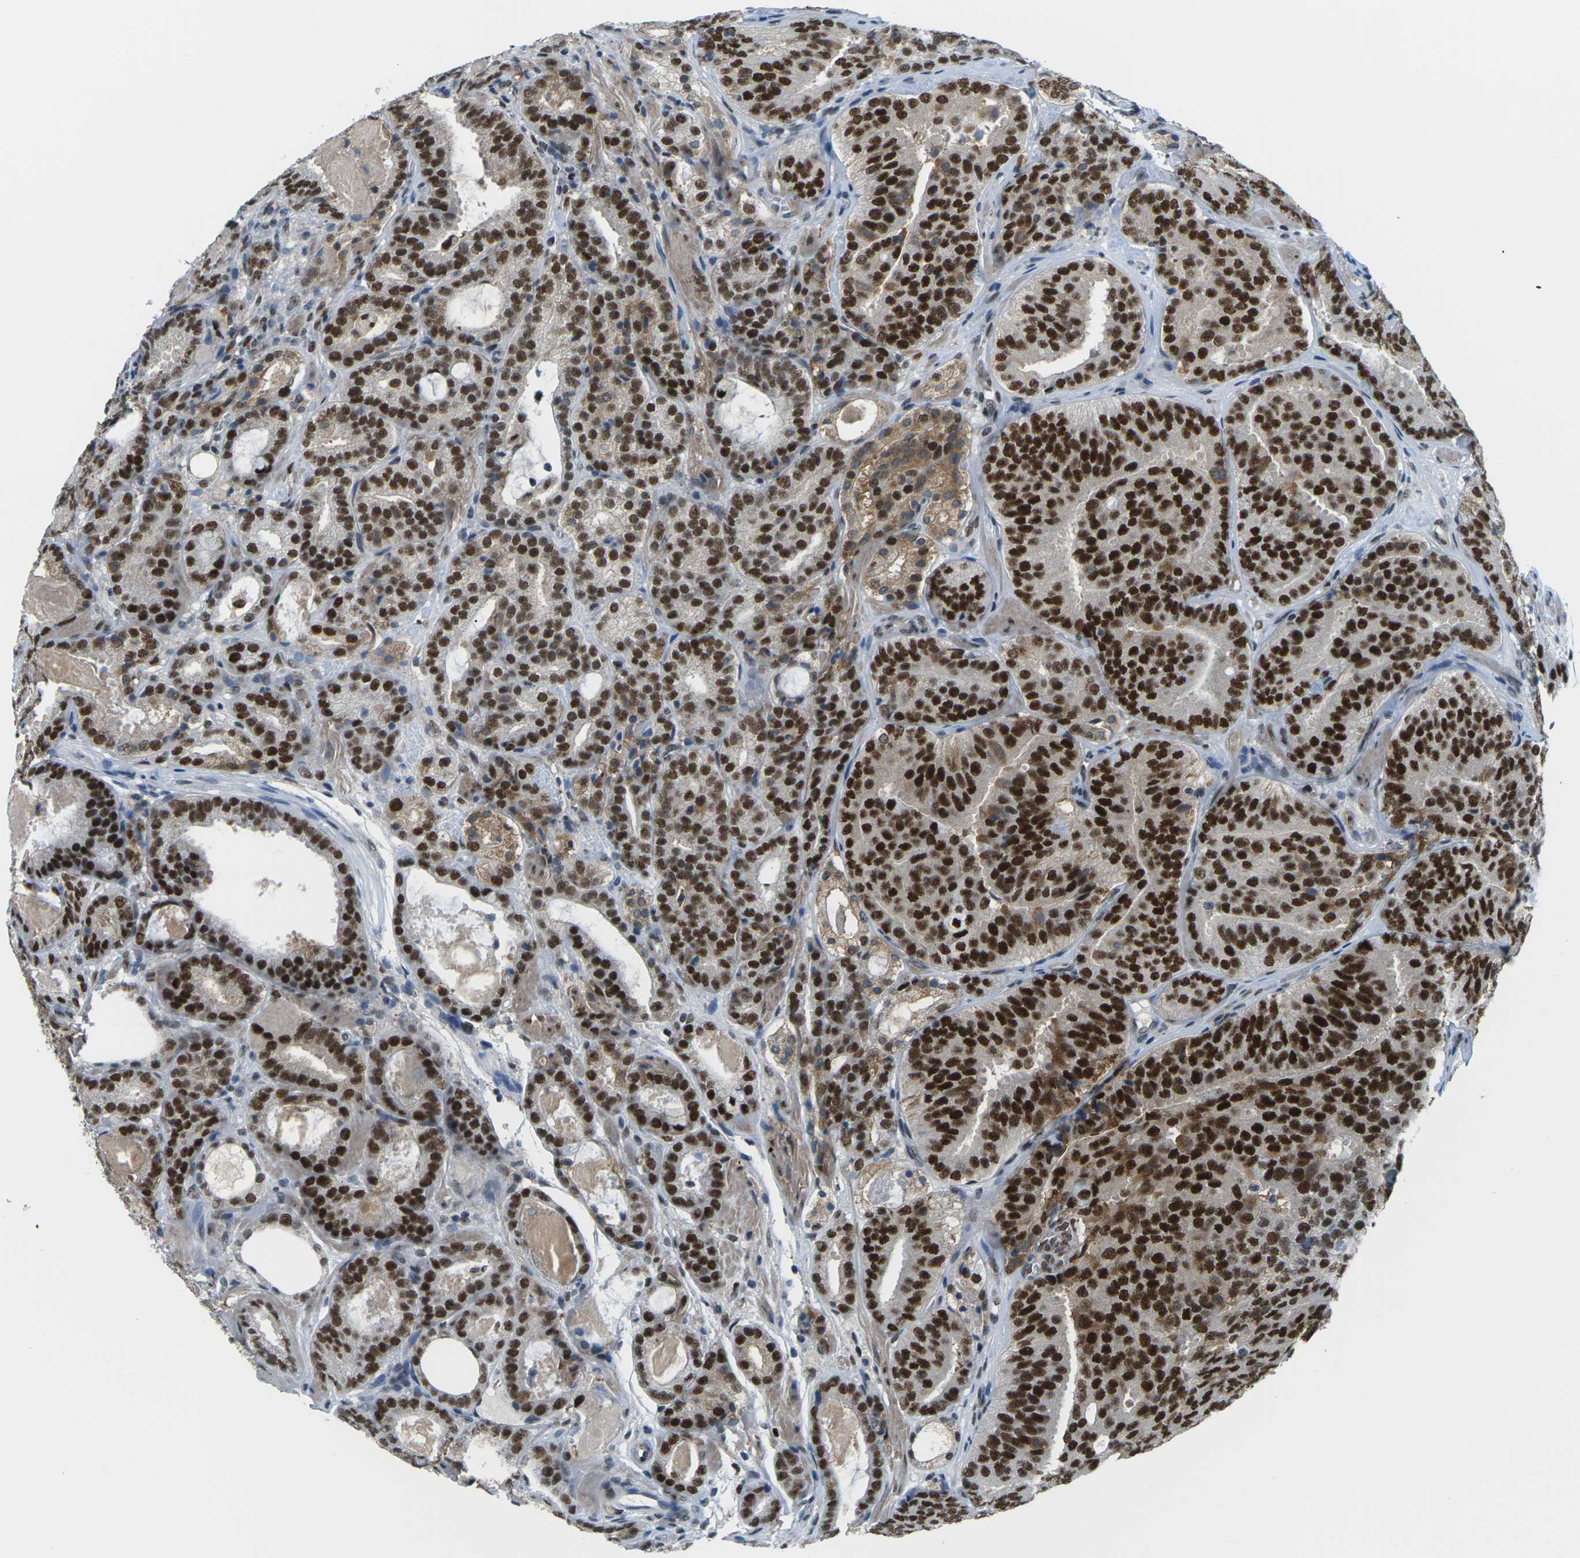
{"staining": {"intensity": "strong", "quantity": ">75%", "location": "nuclear"}, "tissue": "prostate cancer", "cell_type": "Tumor cells", "image_type": "cancer", "snomed": [{"axis": "morphology", "description": "Adenocarcinoma, Low grade"}, {"axis": "topography", "description": "Prostate"}], "caption": "Protein staining of prostate cancer (low-grade adenocarcinoma) tissue exhibits strong nuclear positivity in approximately >75% of tumor cells.", "gene": "PSME3", "patient": {"sex": "male", "age": 69}}